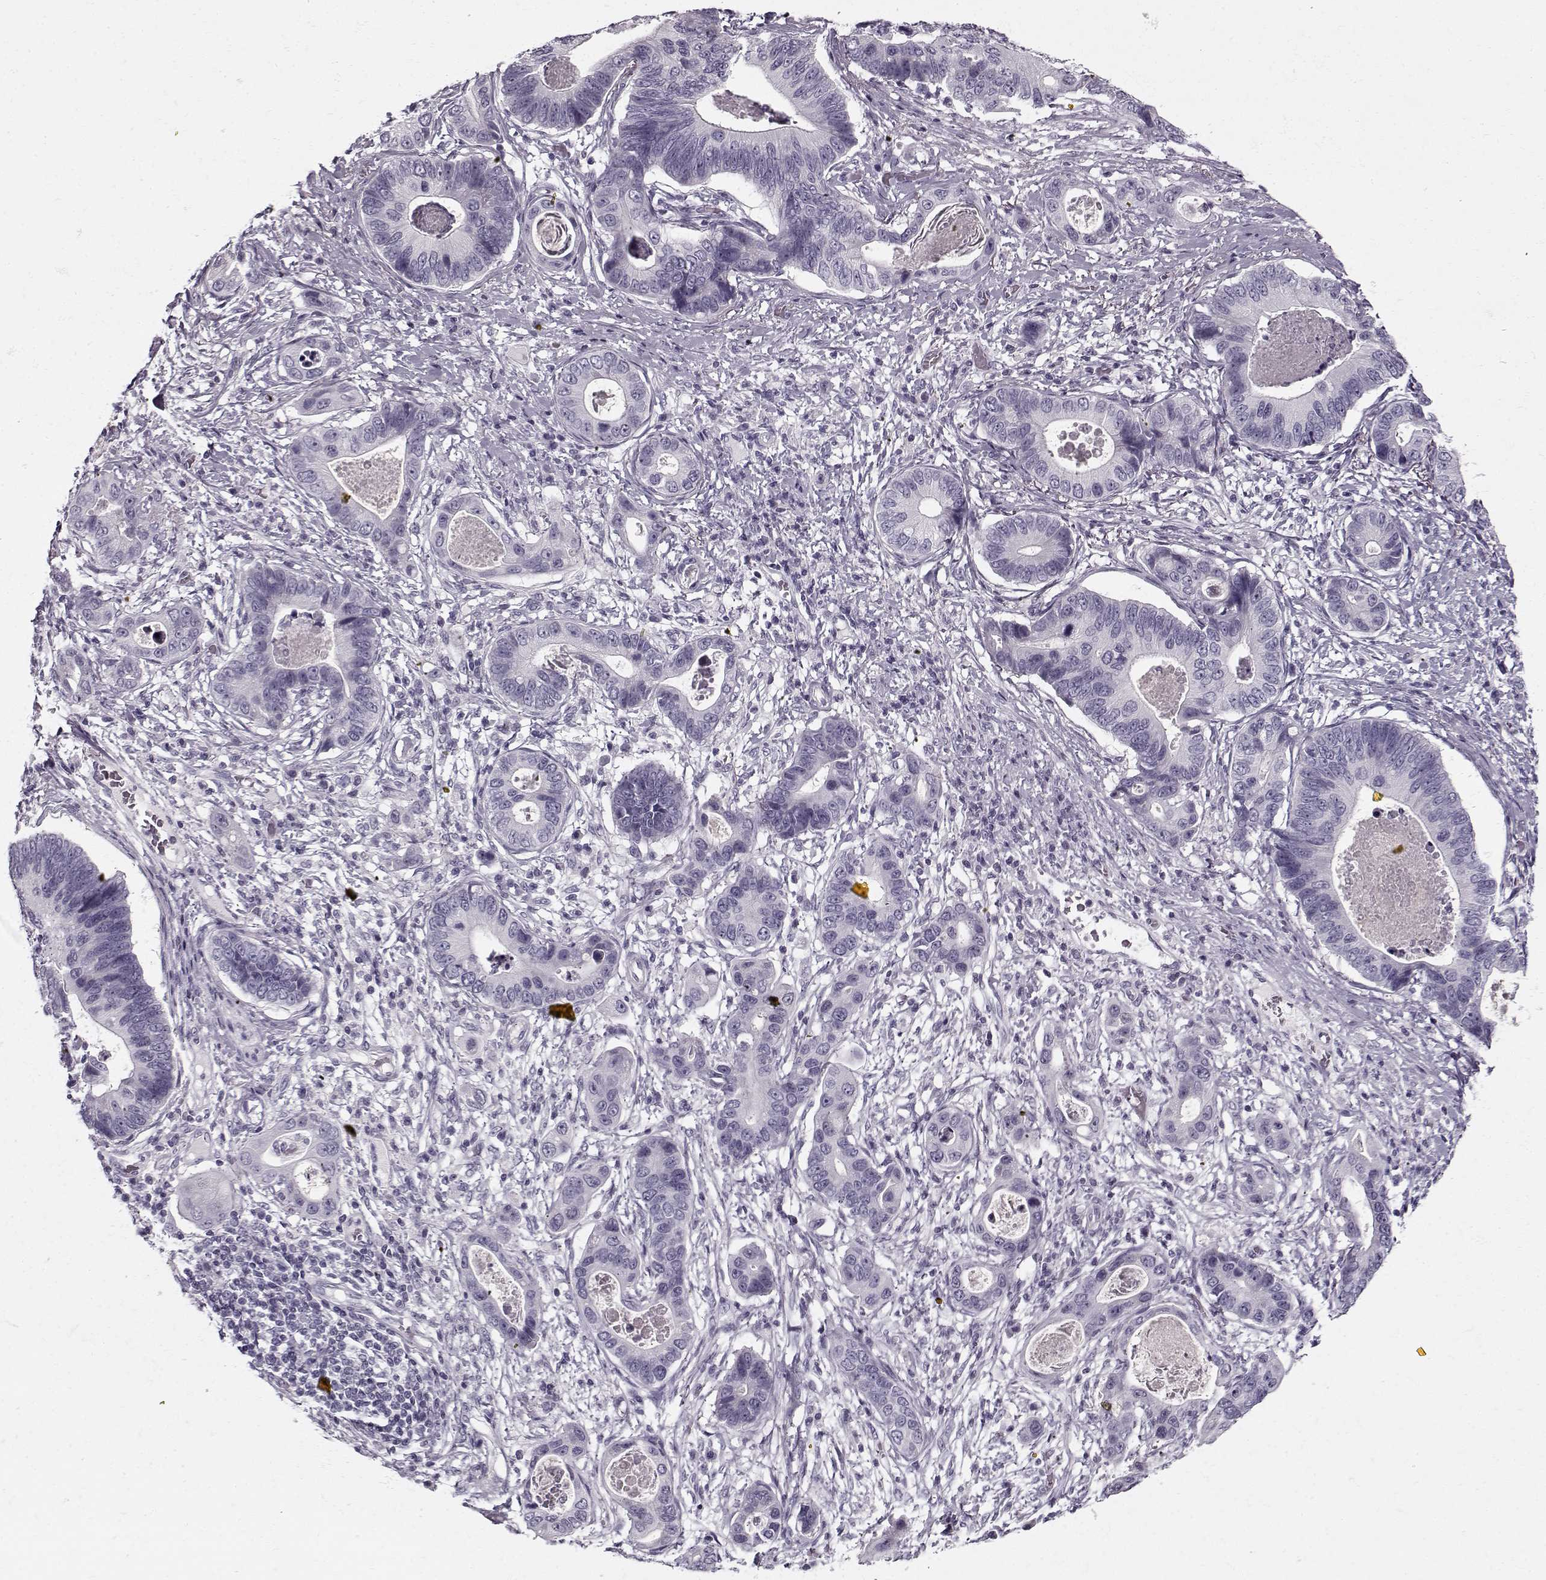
{"staining": {"intensity": "negative", "quantity": "none", "location": "none"}, "tissue": "stomach cancer", "cell_type": "Tumor cells", "image_type": "cancer", "snomed": [{"axis": "morphology", "description": "Adenocarcinoma, NOS"}, {"axis": "topography", "description": "Stomach"}], "caption": "DAB immunohistochemical staining of human stomach cancer (adenocarcinoma) displays no significant staining in tumor cells.", "gene": "PNMT", "patient": {"sex": "male", "age": 84}}